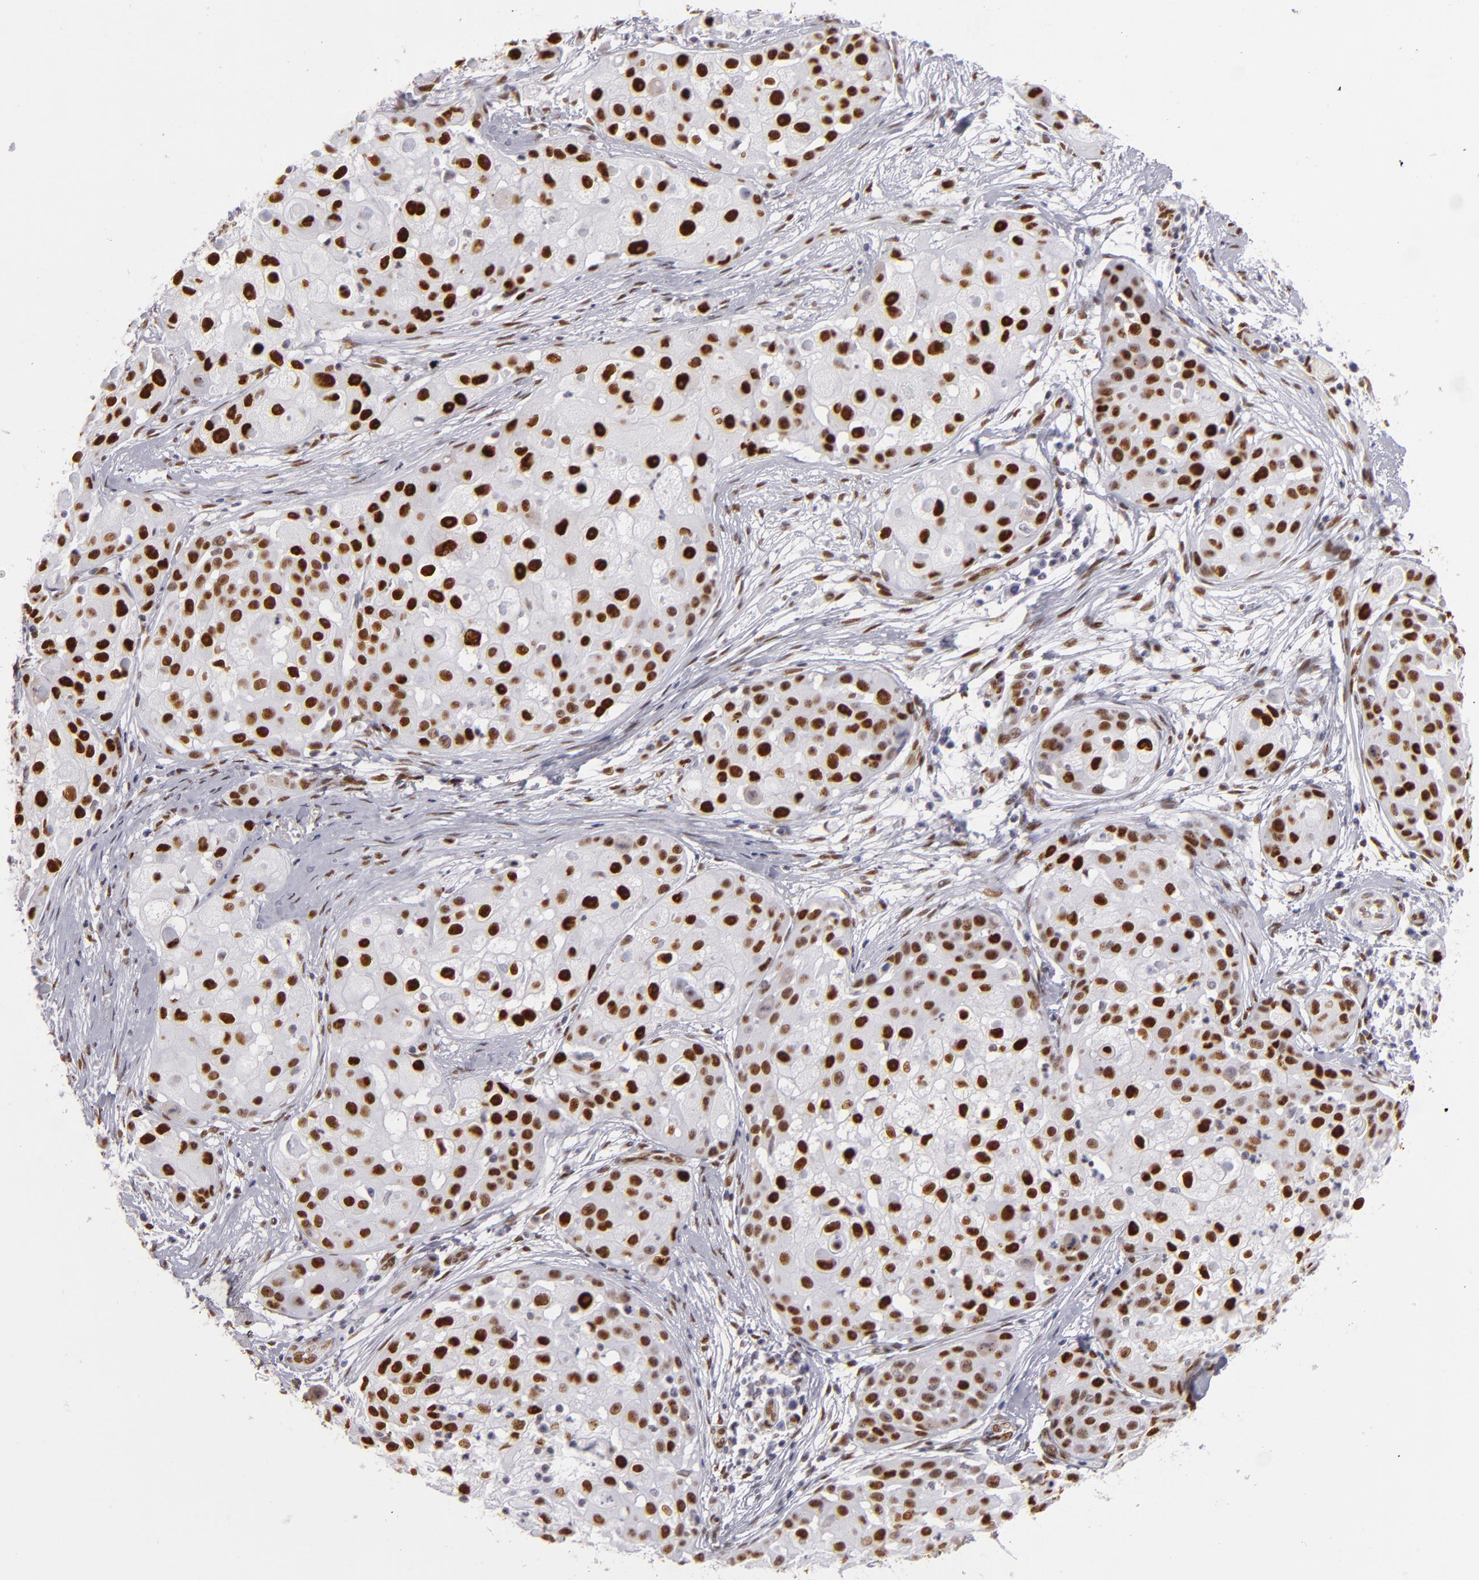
{"staining": {"intensity": "strong", "quantity": ">75%", "location": "nuclear"}, "tissue": "skin cancer", "cell_type": "Tumor cells", "image_type": "cancer", "snomed": [{"axis": "morphology", "description": "Squamous cell carcinoma, NOS"}, {"axis": "topography", "description": "Skin"}], "caption": "This image reveals IHC staining of human skin squamous cell carcinoma, with high strong nuclear positivity in about >75% of tumor cells.", "gene": "TOP3A", "patient": {"sex": "female", "age": 57}}